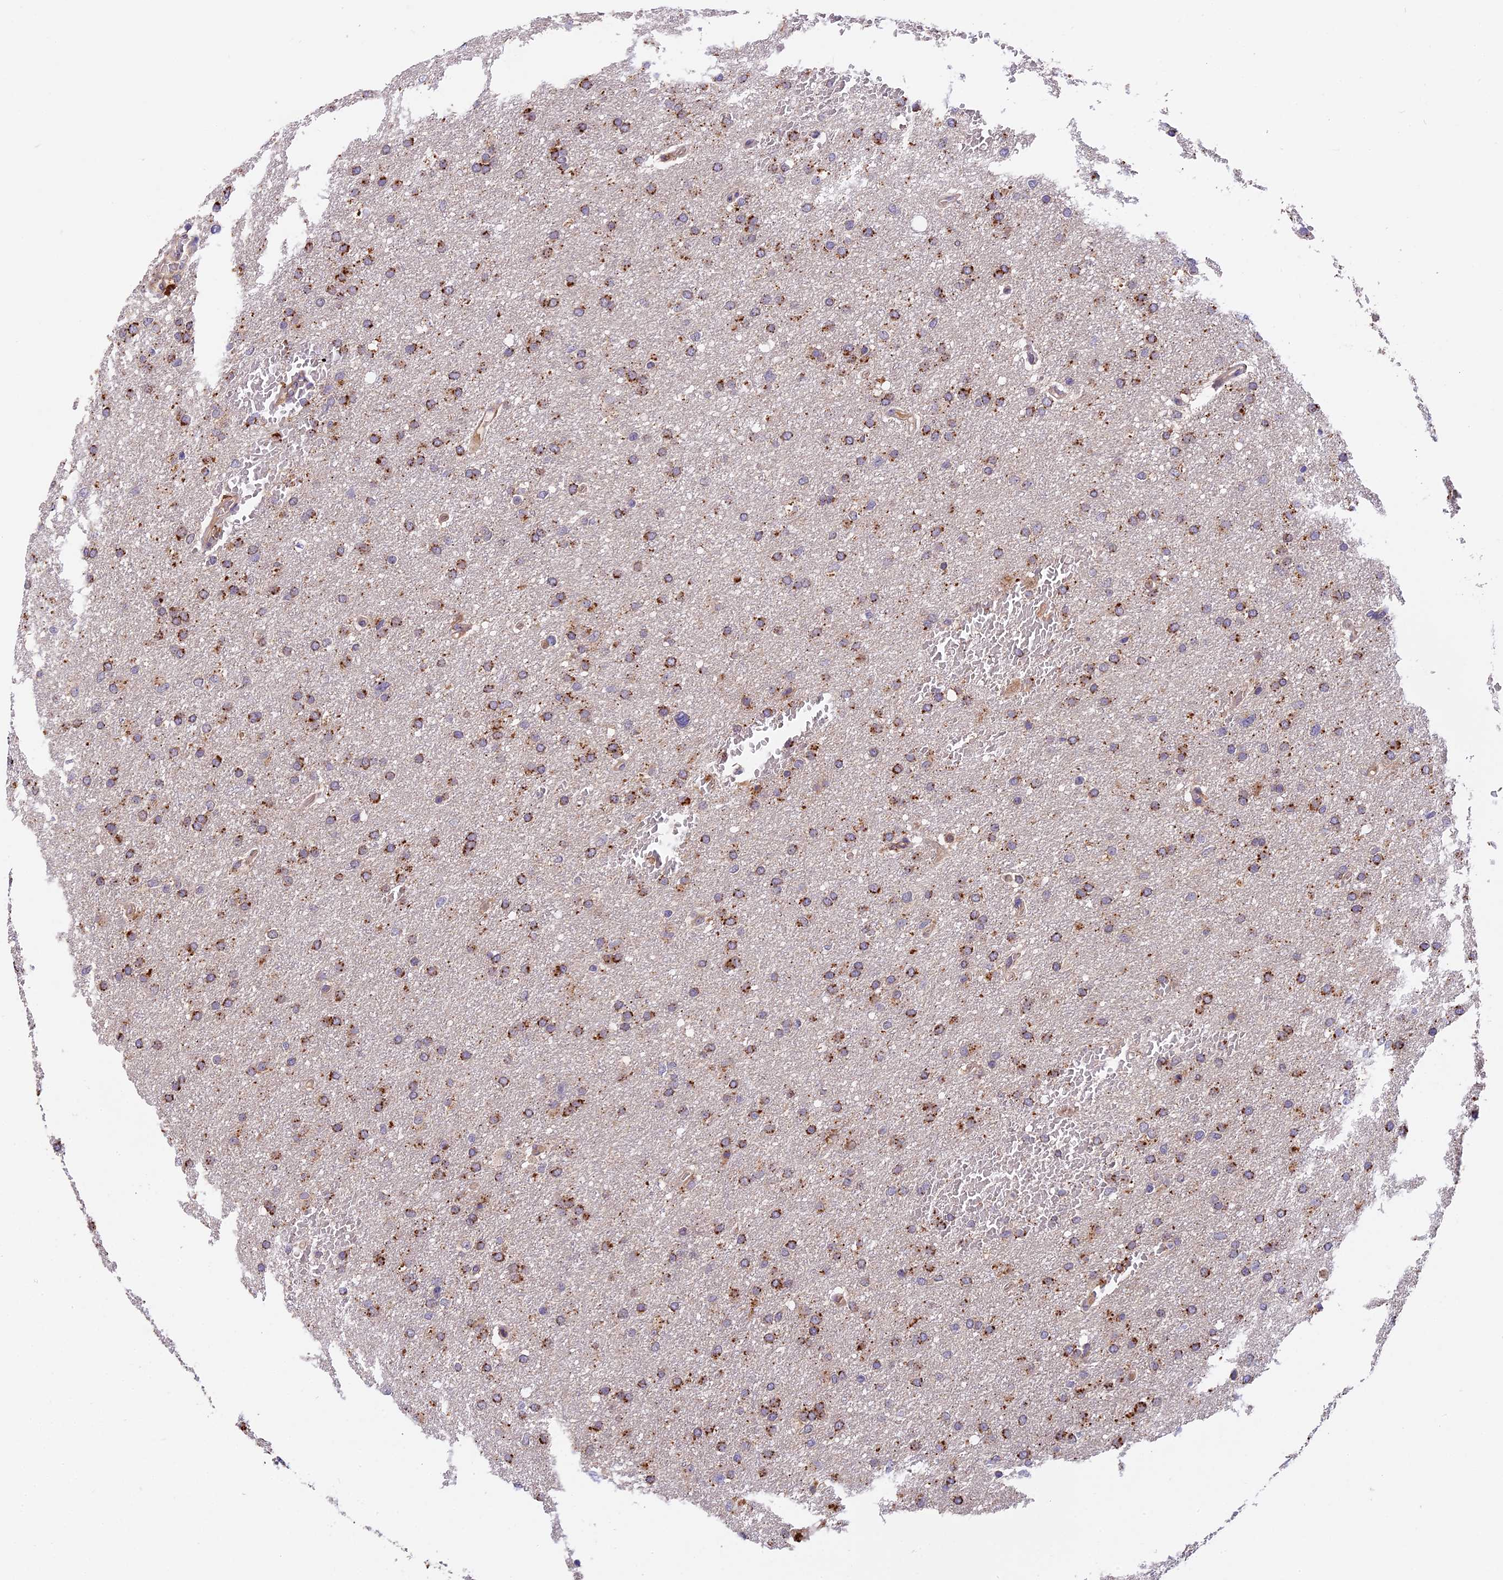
{"staining": {"intensity": "strong", "quantity": ">75%", "location": "cytoplasmic/membranous"}, "tissue": "glioma", "cell_type": "Tumor cells", "image_type": "cancer", "snomed": [{"axis": "morphology", "description": "Glioma, malignant, High grade"}, {"axis": "topography", "description": "Cerebral cortex"}], "caption": "High-magnification brightfield microscopy of malignant glioma (high-grade) stained with DAB (brown) and counterstained with hematoxylin (blue). tumor cells exhibit strong cytoplasmic/membranous positivity is appreciated in about>75% of cells.", "gene": "COPE", "patient": {"sex": "female", "age": 36}}